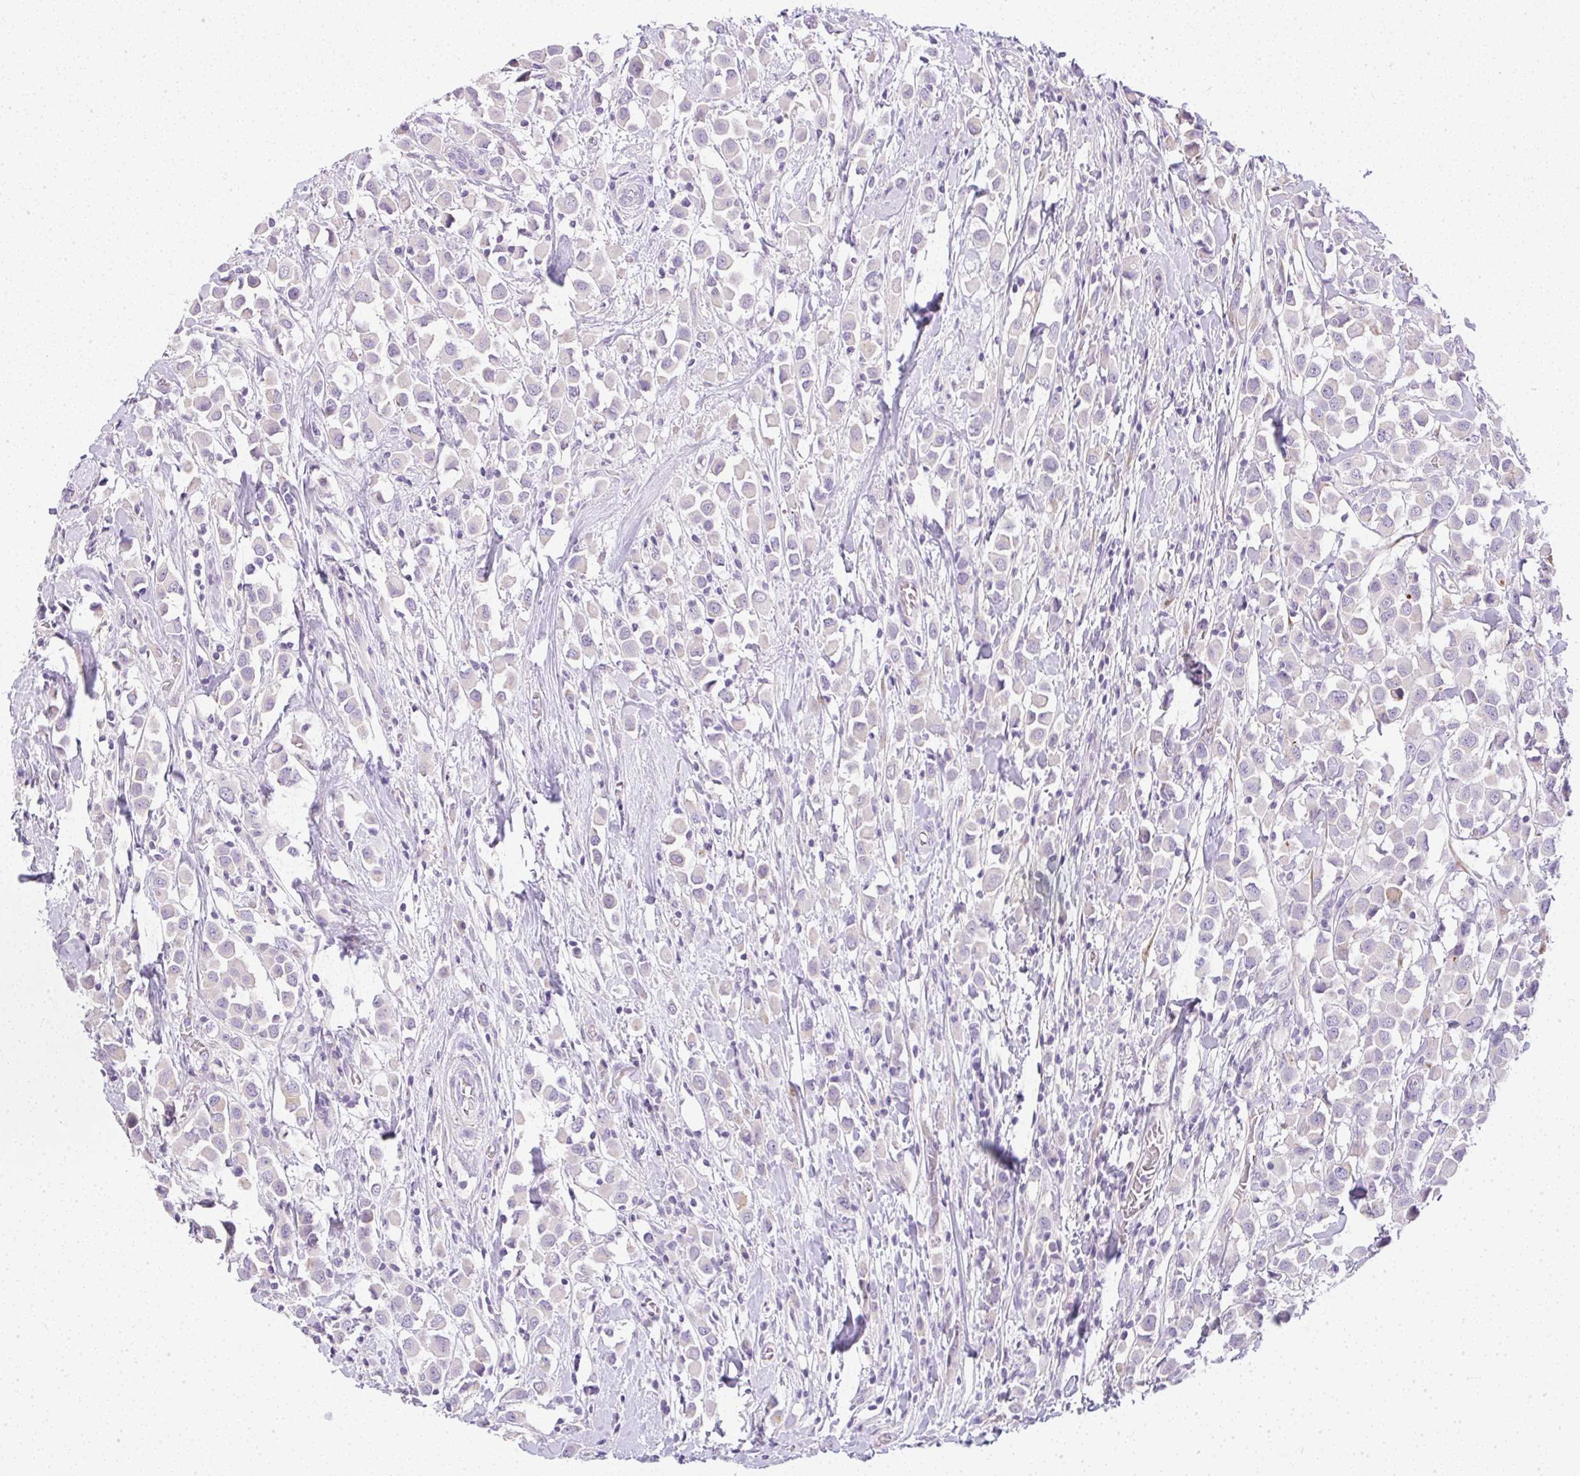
{"staining": {"intensity": "negative", "quantity": "none", "location": "none"}, "tissue": "breast cancer", "cell_type": "Tumor cells", "image_type": "cancer", "snomed": [{"axis": "morphology", "description": "Duct carcinoma"}, {"axis": "topography", "description": "Breast"}], "caption": "Tumor cells show no significant staining in breast cancer (intraductal carcinoma).", "gene": "LPAR4", "patient": {"sex": "female", "age": 61}}